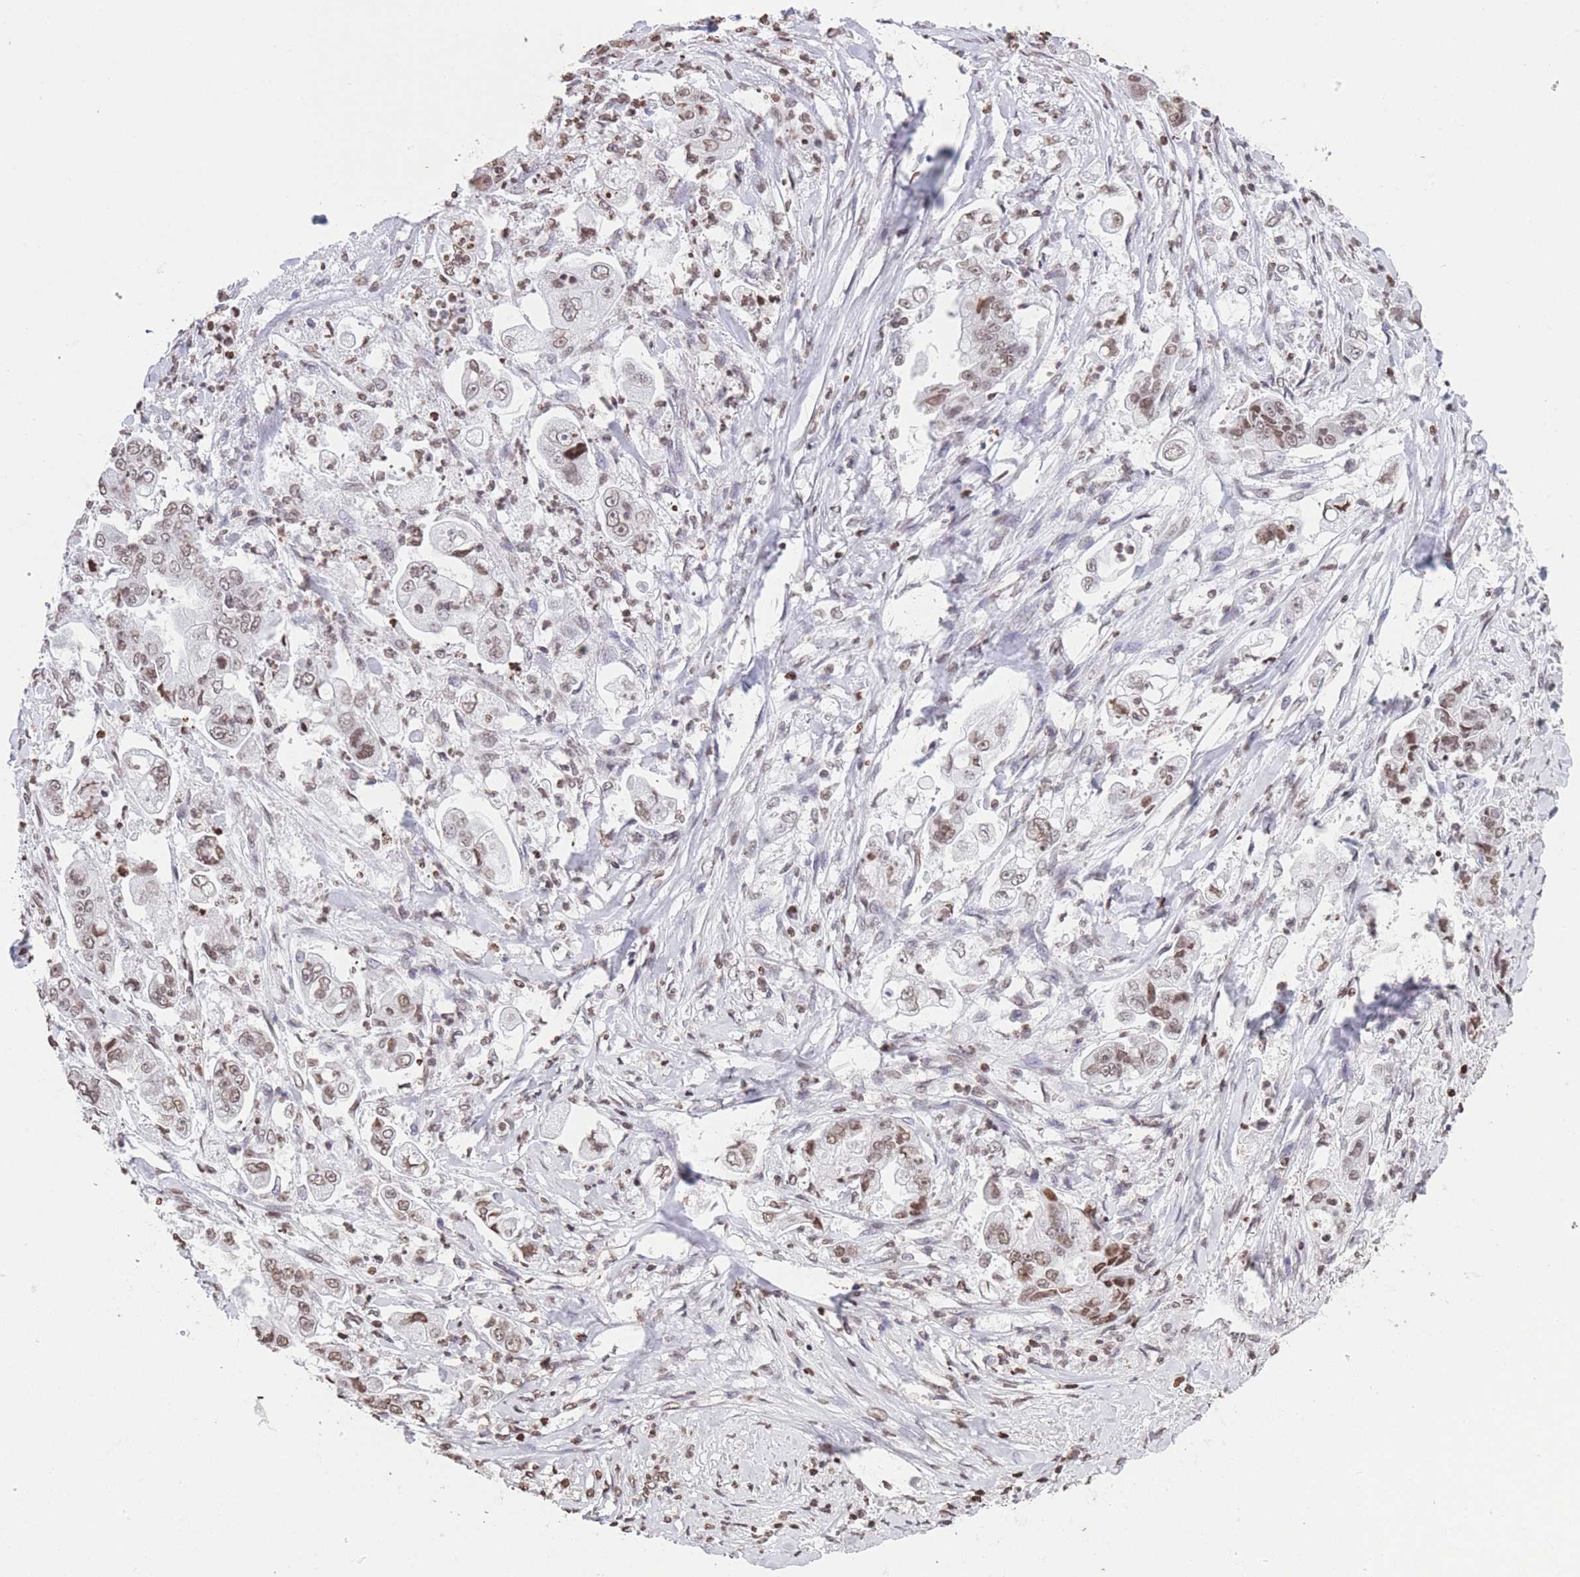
{"staining": {"intensity": "moderate", "quantity": ">75%", "location": "nuclear"}, "tissue": "stomach cancer", "cell_type": "Tumor cells", "image_type": "cancer", "snomed": [{"axis": "morphology", "description": "Adenocarcinoma, NOS"}, {"axis": "topography", "description": "Stomach"}], "caption": "The immunohistochemical stain shows moderate nuclear positivity in tumor cells of stomach adenocarcinoma tissue.", "gene": "H2BC11", "patient": {"sex": "male", "age": 62}}